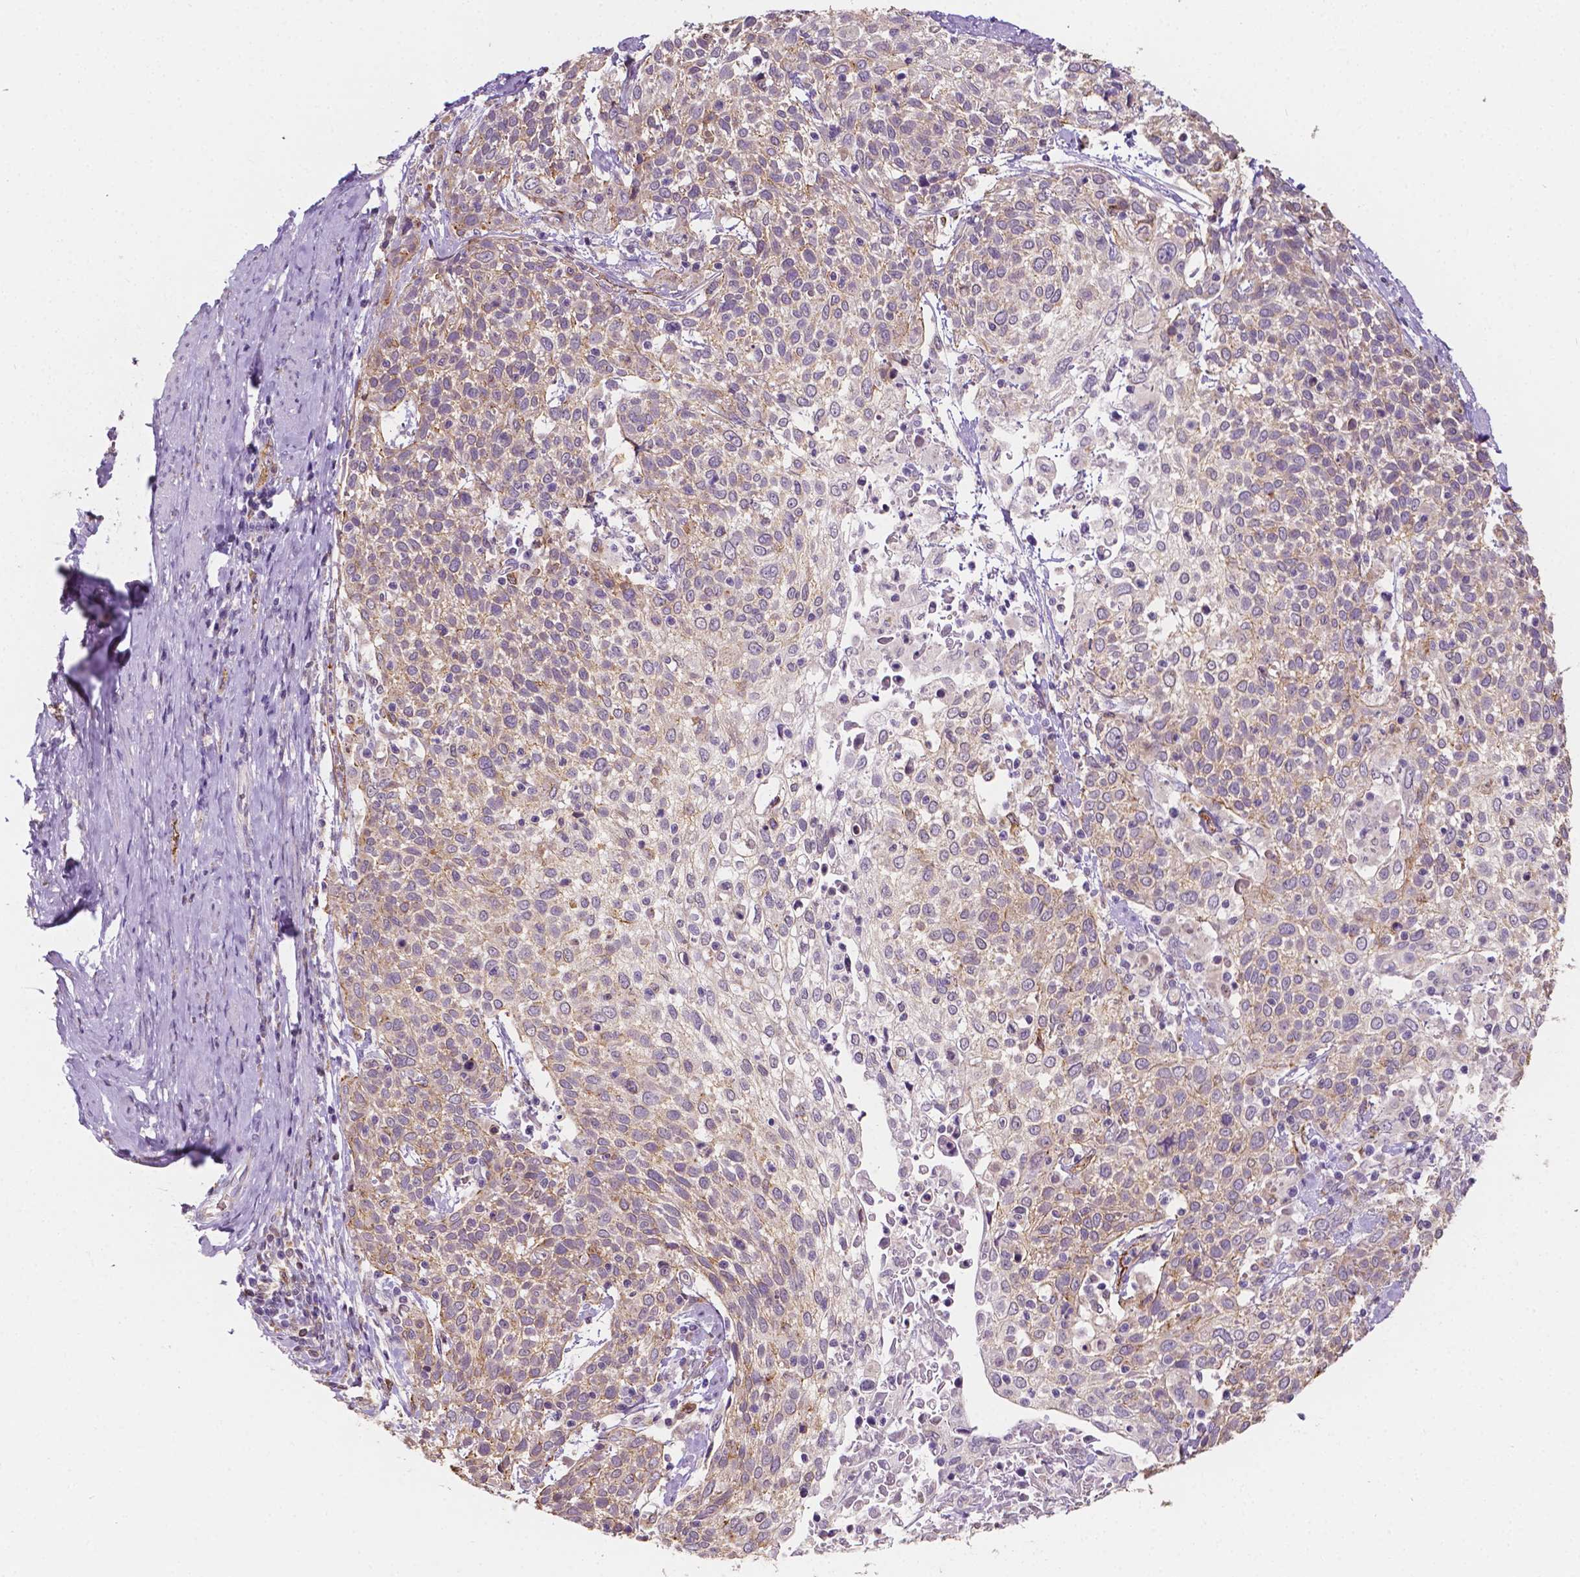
{"staining": {"intensity": "weak", "quantity": "25%-75%", "location": "cytoplasmic/membranous"}, "tissue": "cervical cancer", "cell_type": "Tumor cells", "image_type": "cancer", "snomed": [{"axis": "morphology", "description": "Squamous cell carcinoma, NOS"}, {"axis": "topography", "description": "Cervix"}], "caption": "Human squamous cell carcinoma (cervical) stained with a brown dye reveals weak cytoplasmic/membranous positive staining in approximately 25%-75% of tumor cells.", "gene": "SLC22A4", "patient": {"sex": "female", "age": 61}}